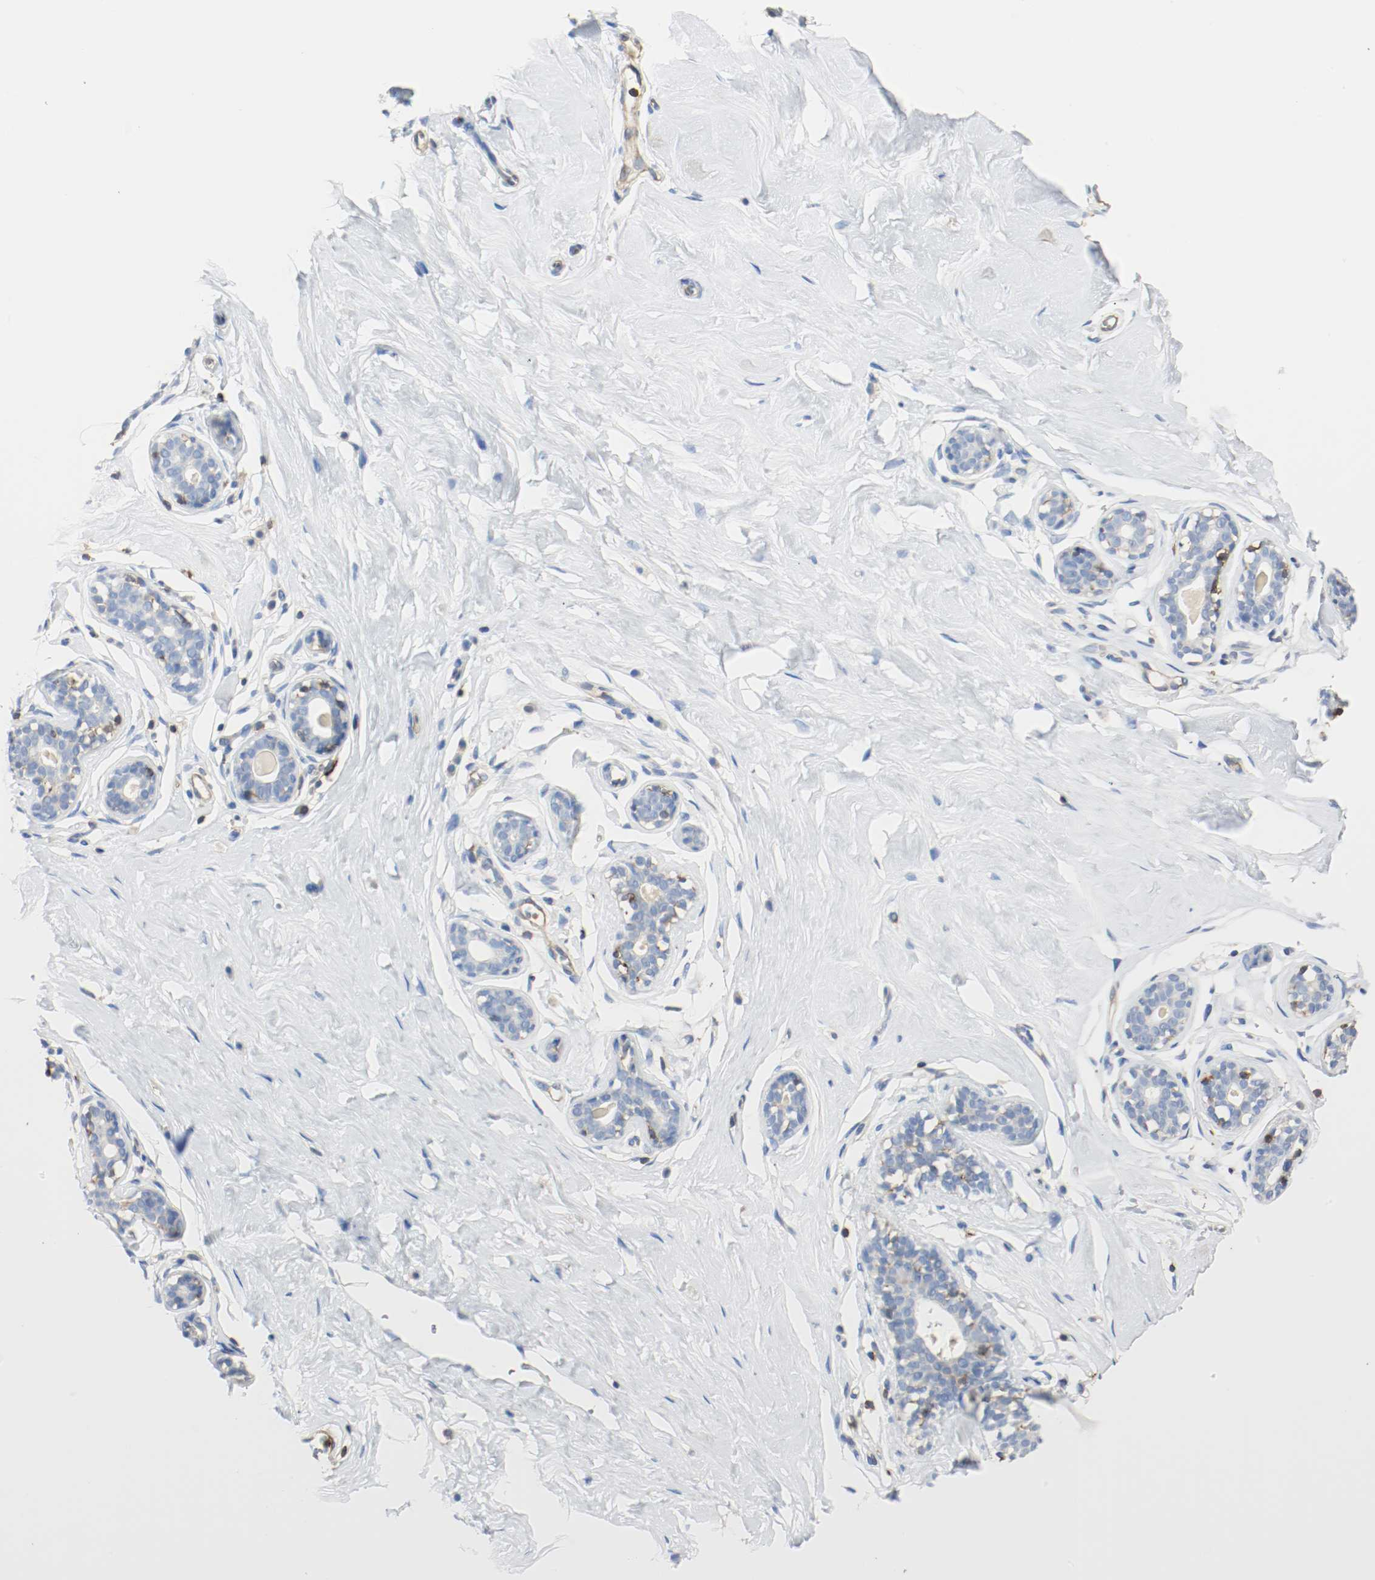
{"staining": {"intensity": "negative", "quantity": "none", "location": "none"}, "tissue": "breast", "cell_type": "Adipocytes", "image_type": "normal", "snomed": [{"axis": "morphology", "description": "Normal tissue, NOS"}, {"axis": "topography", "description": "Breast"}], "caption": "DAB immunohistochemical staining of unremarkable human breast reveals no significant expression in adipocytes. (Brightfield microscopy of DAB immunohistochemistry at high magnification).", "gene": "ARPC1B", "patient": {"sex": "female", "age": 23}}